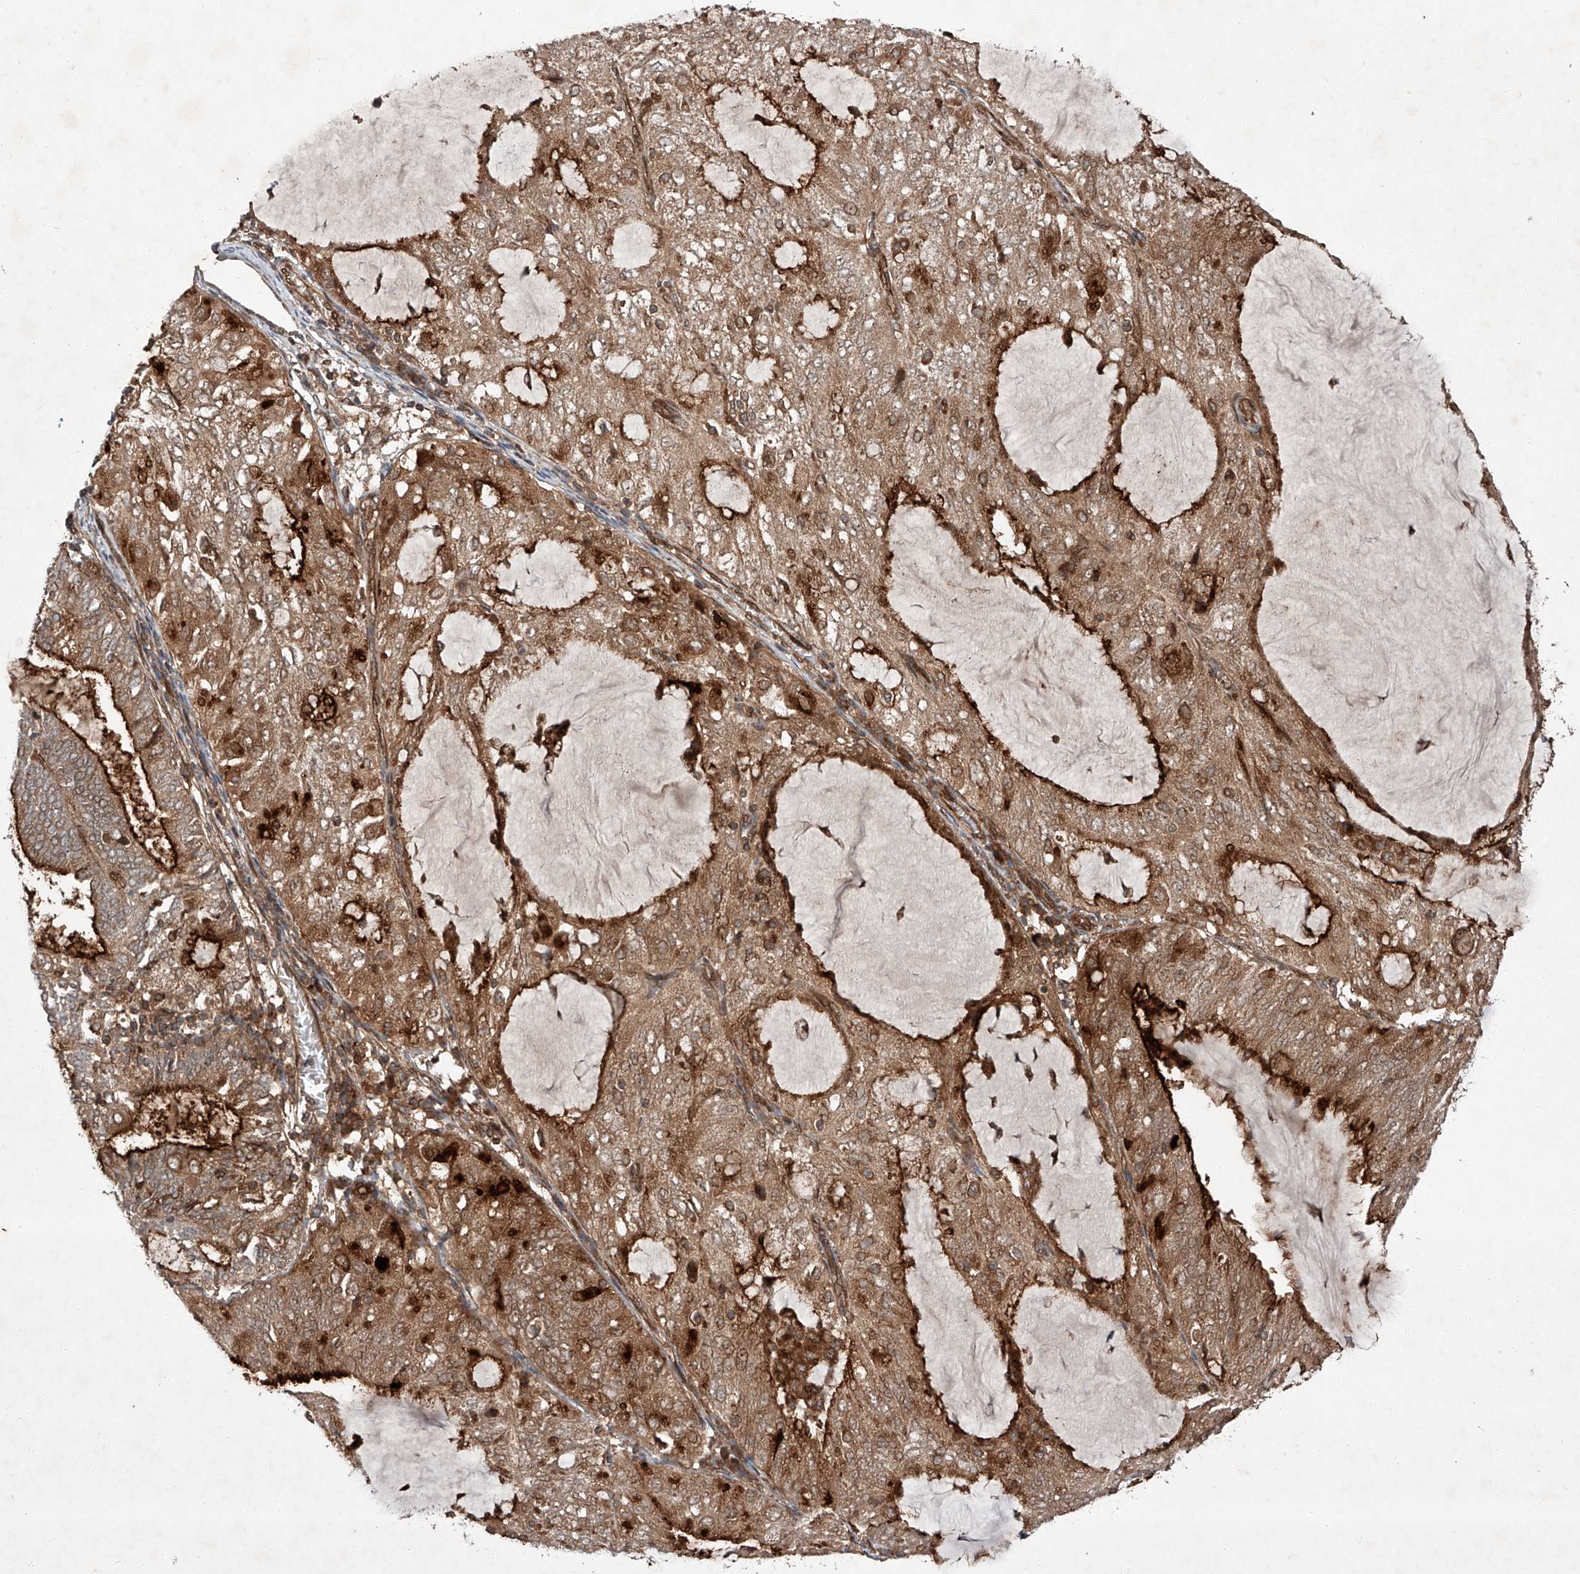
{"staining": {"intensity": "strong", "quantity": ">75%", "location": "cytoplasmic/membranous"}, "tissue": "endometrial cancer", "cell_type": "Tumor cells", "image_type": "cancer", "snomed": [{"axis": "morphology", "description": "Adenocarcinoma, NOS"}, {"axis": "topography", "description": "Endometrium"}], "caption": "Tumor cells reveal high levels of strong cytoplasmic/membranous staining in approximately >75% of cells in human endometrial cancer. (DAB IHC with brightfield microscopy, high magnification).", "gene": "ZFP28", "patient": {"sex": "female", "age": 81}}